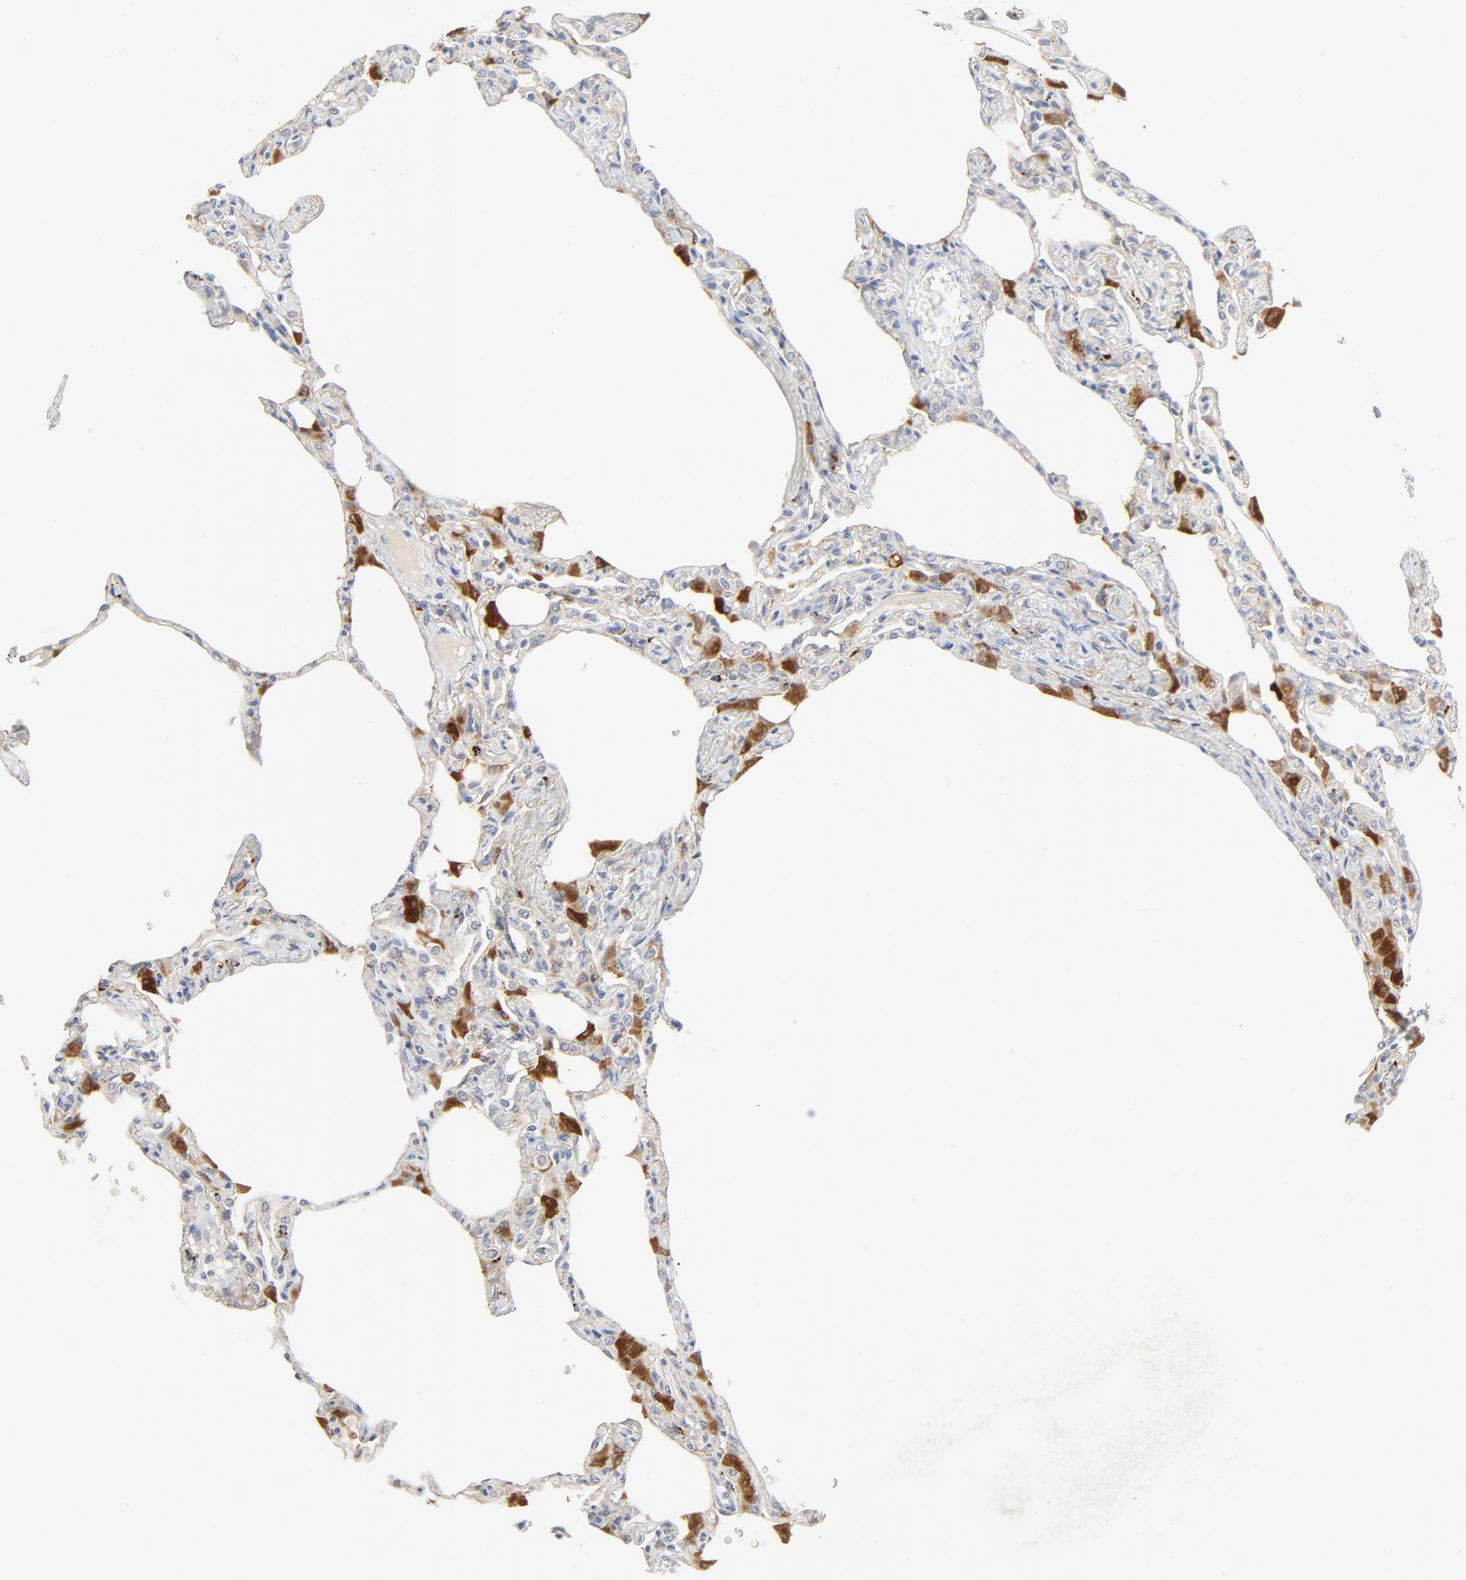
{"staining": {"intensity": "weak", "quantity": "<25%", "location": "cytoplasmic/membranous"}, "tissue": "lung", "cell_type": "Alveolar cells", "image_type": "normal", "snomed": [{"axis": "morphology", "description": "Normal tissue, NOS"}, {"axis": "topography", "description": "Lung"}], "caption": "Immunohistochemistry photomicrograph of normal lung: lung stained with DAB demonstrates no significant protein positivity in alveolar cells. Brightfield microscopy of immunohistochemistry (IHC) stained with DAB (brown) and hematoxylin (blue), captured at high magnification.", "gene": "MAGEB17", "patient": {"sex": "female", "age": 49}}